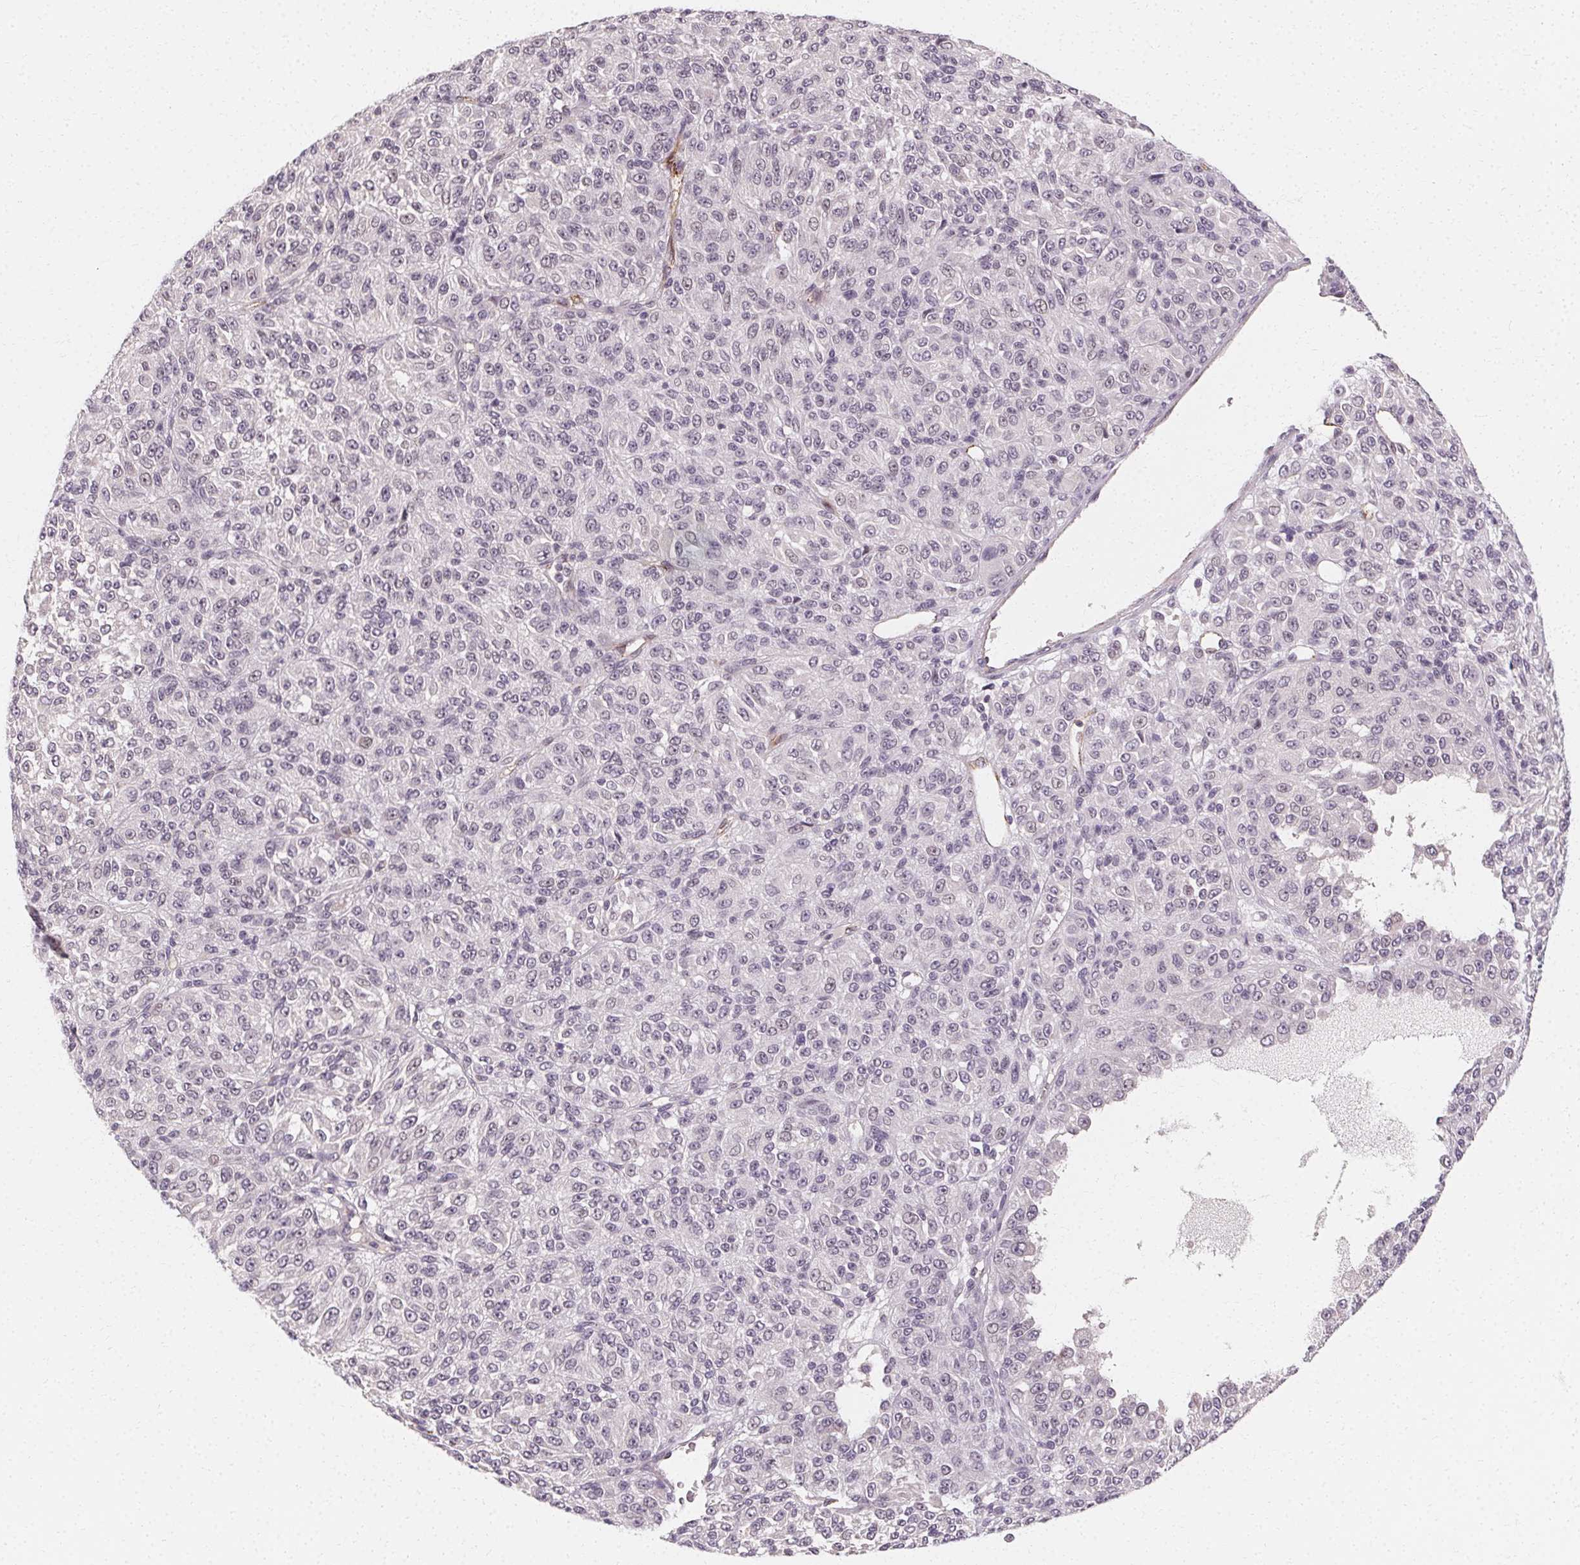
{"staining": {"intensity": "negative", "quantity": "none", "location": "none"}, "tissue": "melanoma", "cell_type": "Tumor cells", "image_type": "cancer", "snomed": [{"axis": "morphology", "description": "Malignant melanoma, Metastatic site"}, {"axis": "topography", "description": "Brain"}], "caption": "This is a micrograph of immunohistochemistry (IHC) staining of malignant melanoma (metastatic site), which shows no expression in tumor cells. The staining was performed using DAB (3,3'-diaminobenzidine) to visualize the protein expression in brown, while the nuclei were stained in blue with hematoxylin (Magnification: 20x).", "gene": "CLCNKB", "patient": {"sex": "female", "age": 56}}